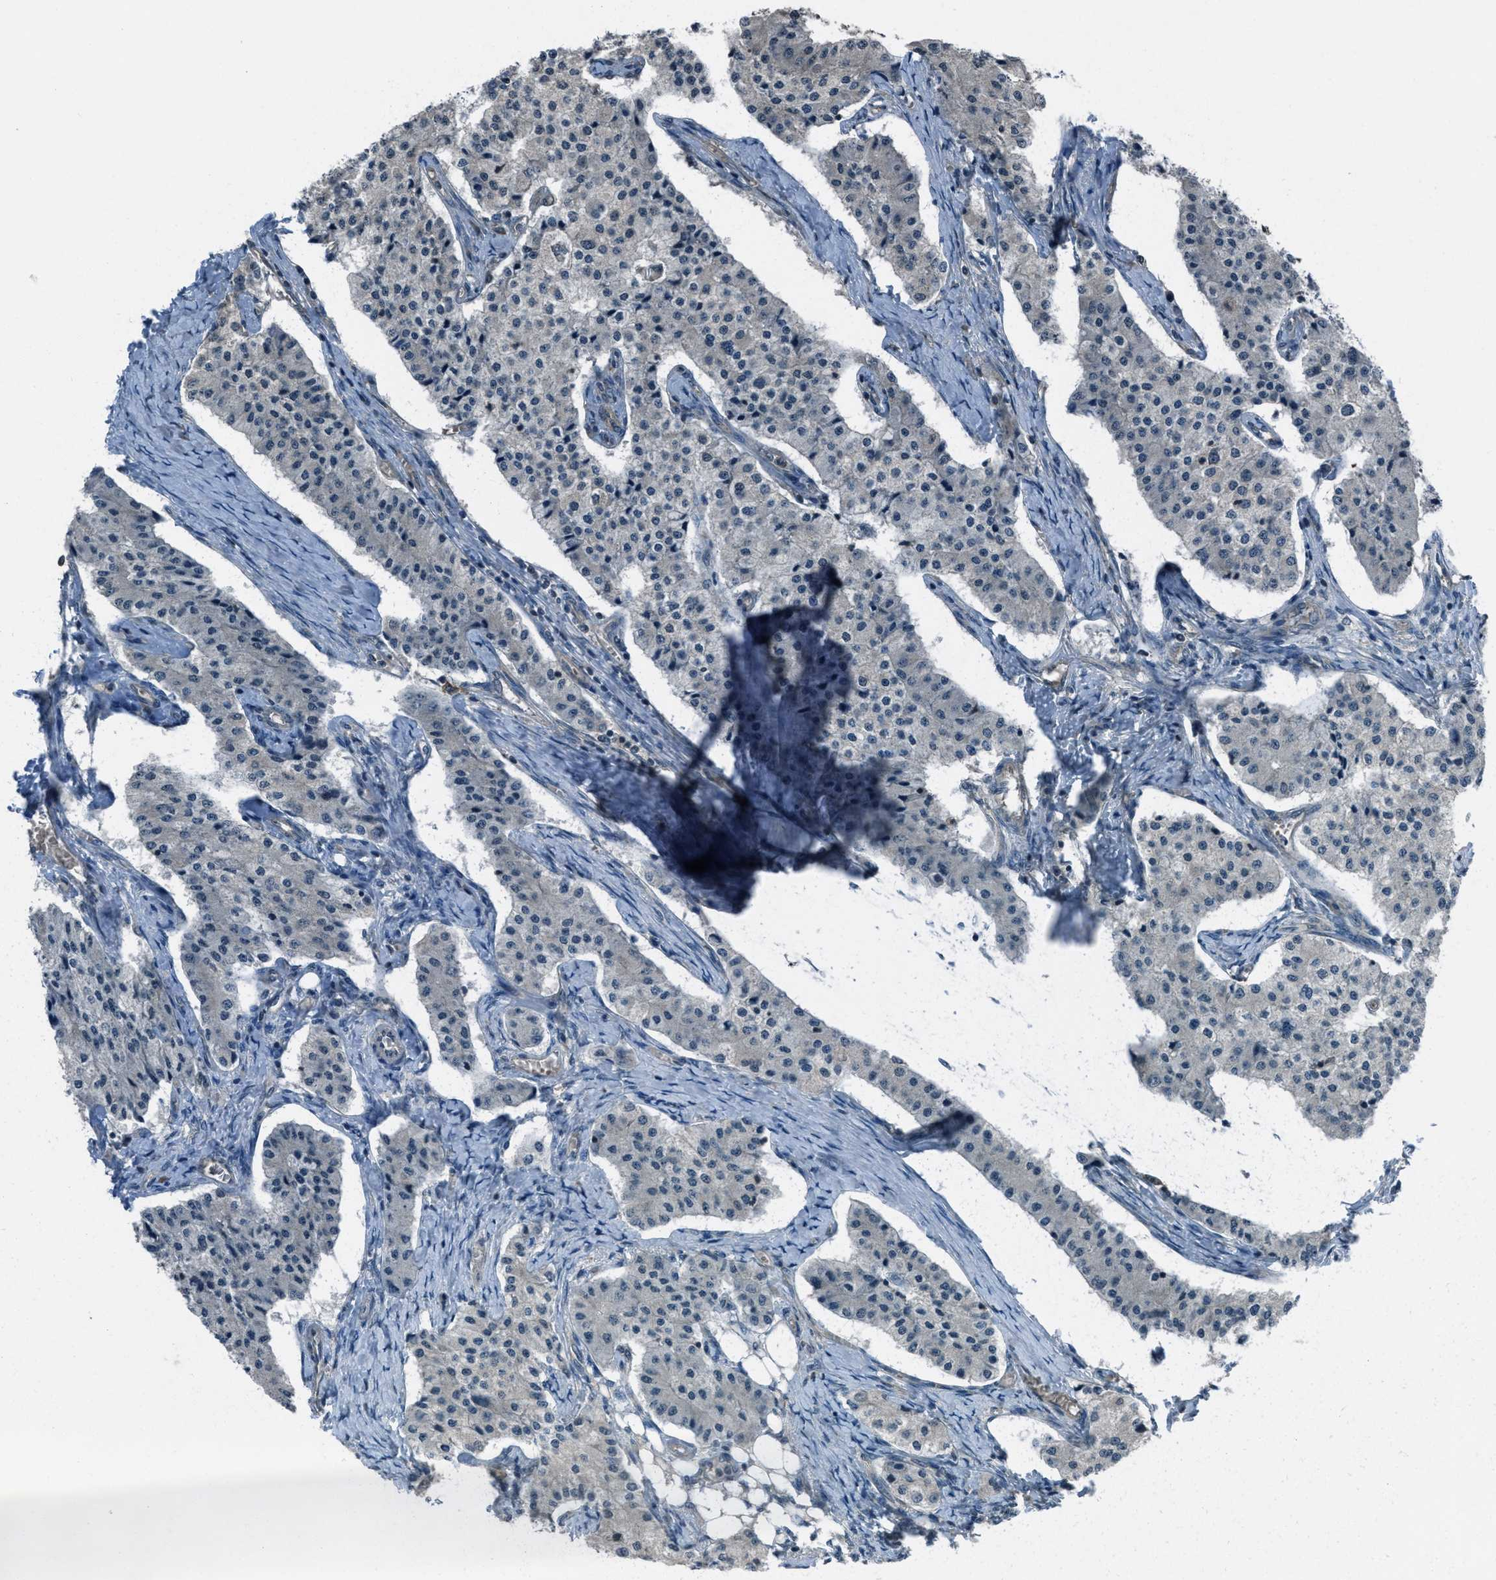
{"staining": {"intensity": "negative", "quantity": "none", "location": "none"}, "tissue": "carcinoid", "cell_type": "Tumor cells", "image_type": "cancer", "snomed": [{"axis": "morphology", "description": "Carcinoid, malignant, NOS"}, {"axis": "topography", "description": "Colon"}], "caption": "Immunohistochemistry image of malignant carcinoid stained for a protein (brown), which displays no expression in tumor cells.", "gene": "ASAP2", "patient": {"sex": "female", "age": 52}}